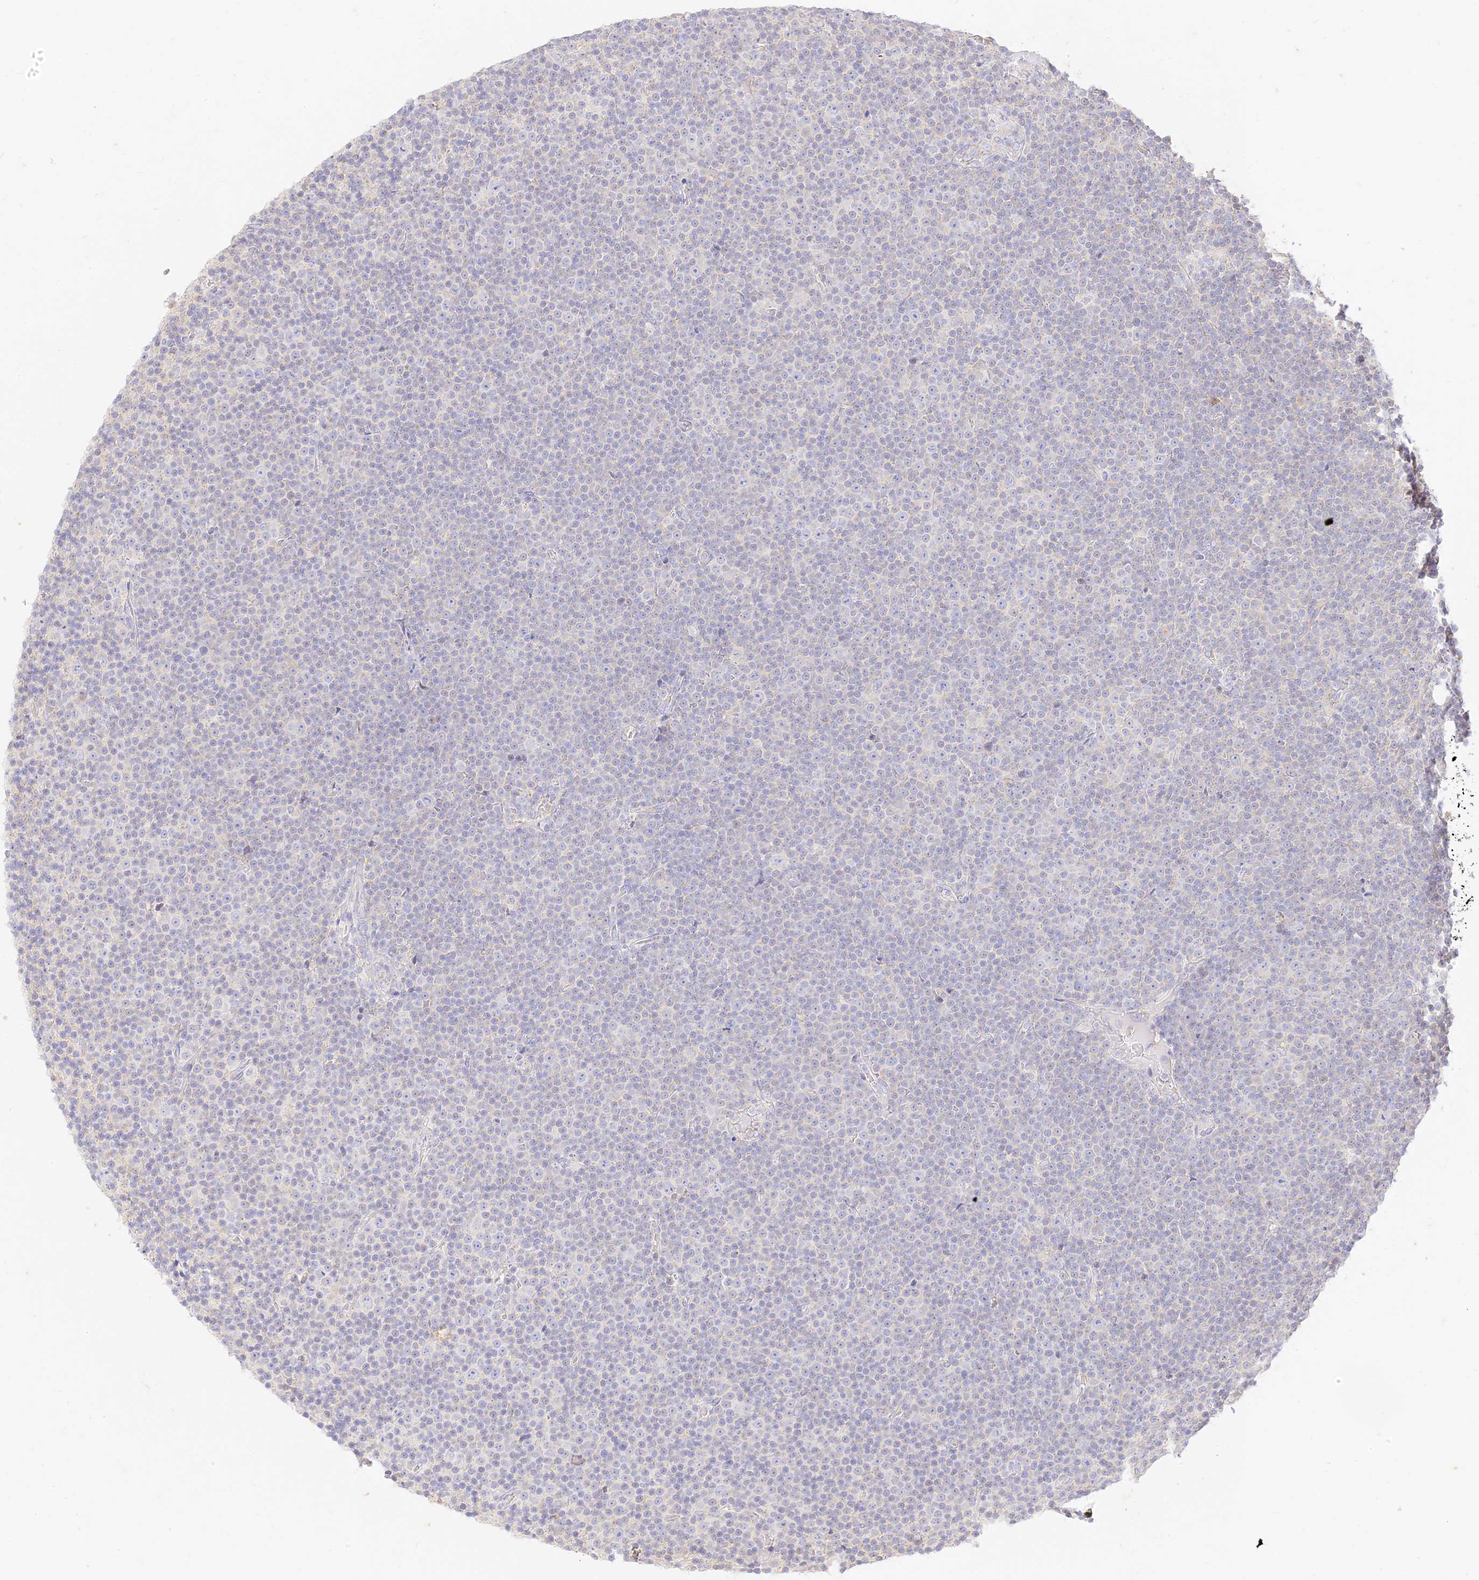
{"staining": {"intensity": "negative", "quantity": "none", "location": "none"}, "tissue": "lymphoma", "cell_type": "Tumor cells", "image_type": "cancer", "snomed": [{"axis": "morphology", "description": "Malignant lymphoma, non-Hodgkin's type, Low grade"}, {"axis": "topography", "description": "Lymph node"}], "caption": "Image shows no protein staining in tumor cells of low-grade malignant lymphoma, non-Hodgkin's type tissue. The staining was performed using DAB to visualize the protein expression in brown, while the nuclei were stained in blue with hematoxylin (Magnification: 20x).", "gene": "SEC13", "patient": {"sex": "female", "age": 67}}